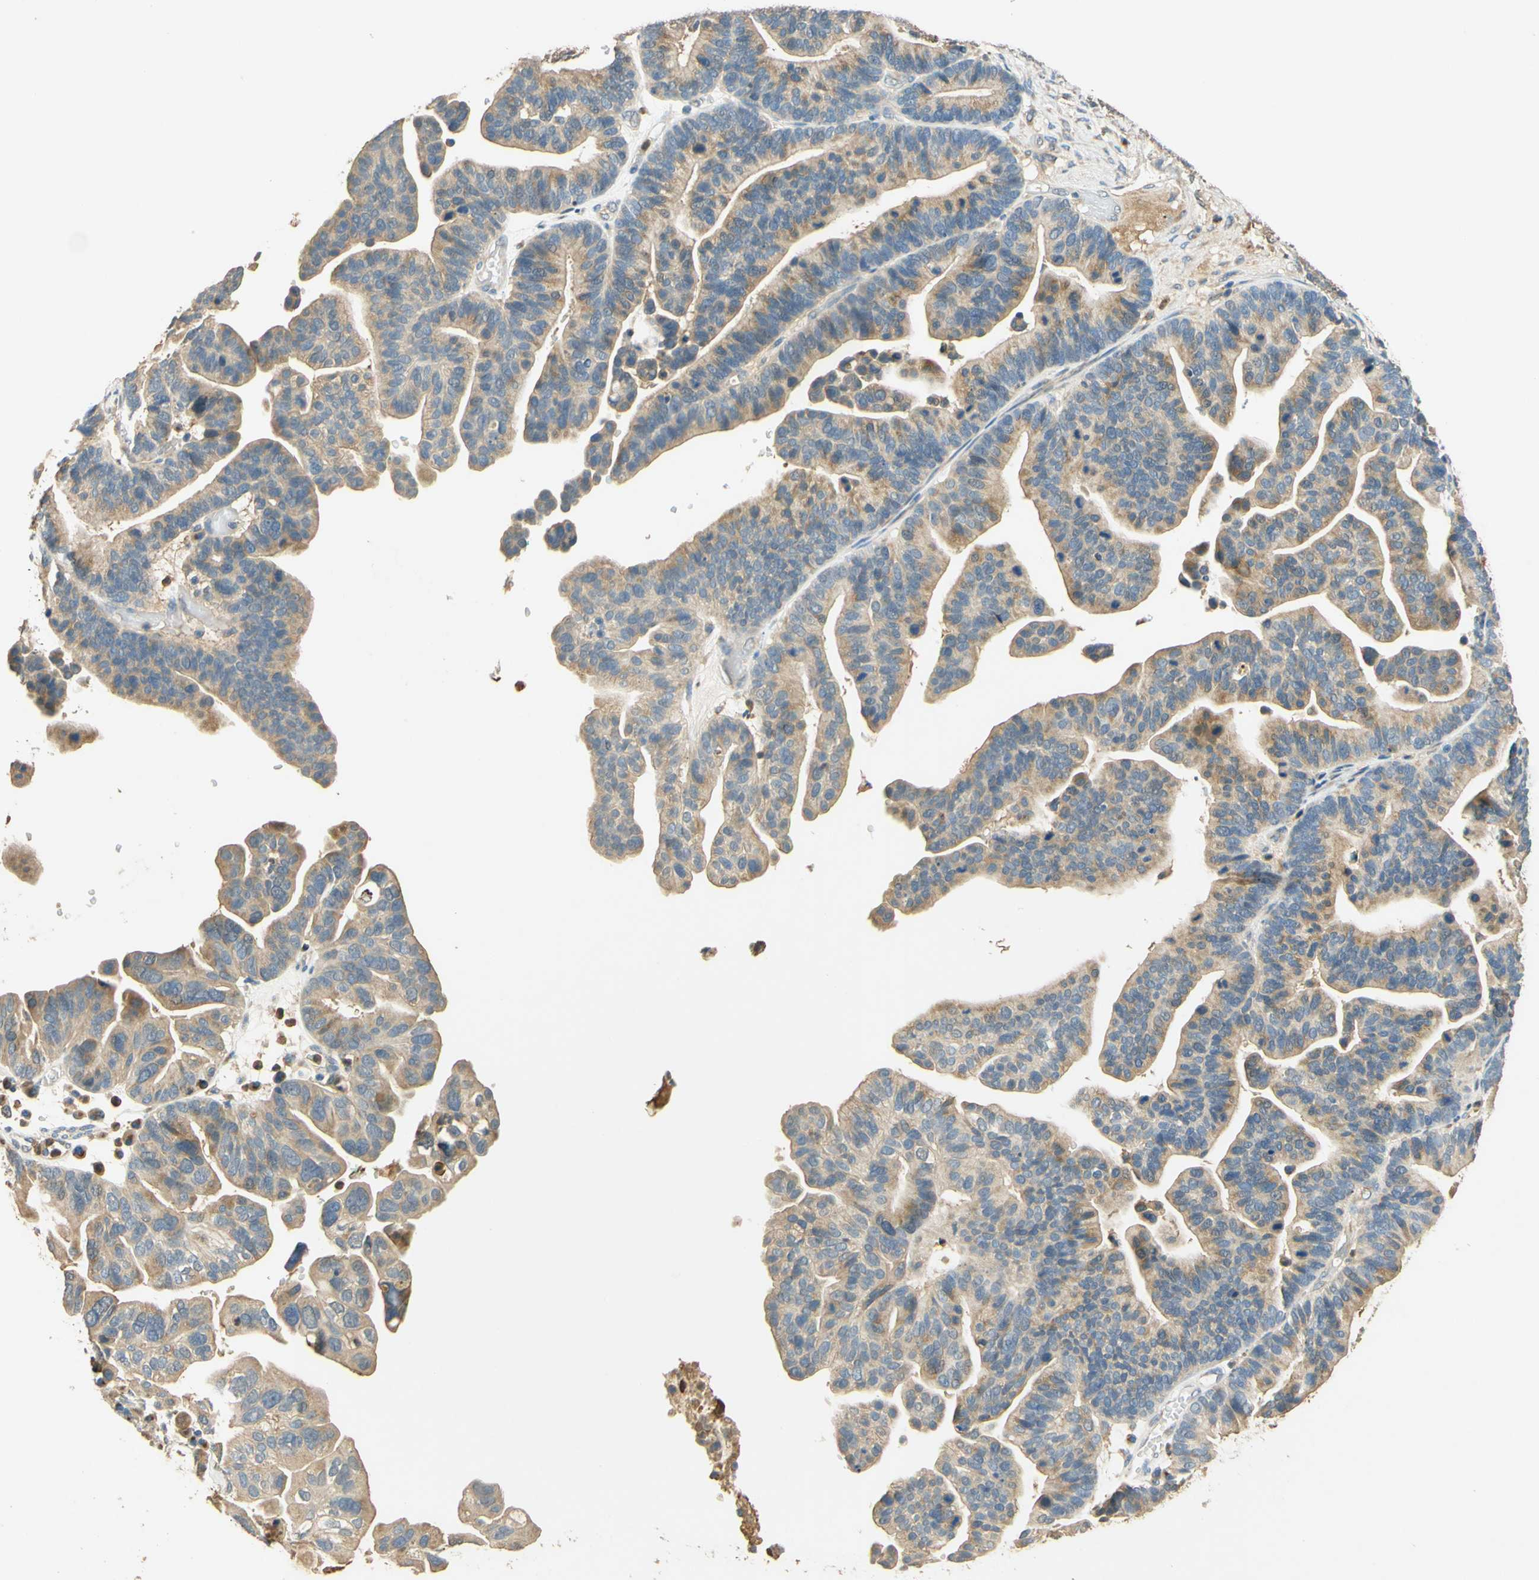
{"staining": {"intensity": "weak", "quantity": ">75%", "location": "cytoplasmic/membranous"}, "tissue": "ovarian cancer", "cell_type": "Tumor cells", "image_type": "cancer", "snomed": [{"axis": "morphology", "description": "Cystadenocarcinoma, serous, NOS"}, {"axis": "topography", "description": "Ovary"}], "caption": "Approximately >75% of tumor cells in human ovarian cancer display weak cytoplasmic/membranous protein positivity as visualized by brown immunohistochemical staining.", "gene": "ENTREP2", "patient": {"sex": "female", "age": 56}}